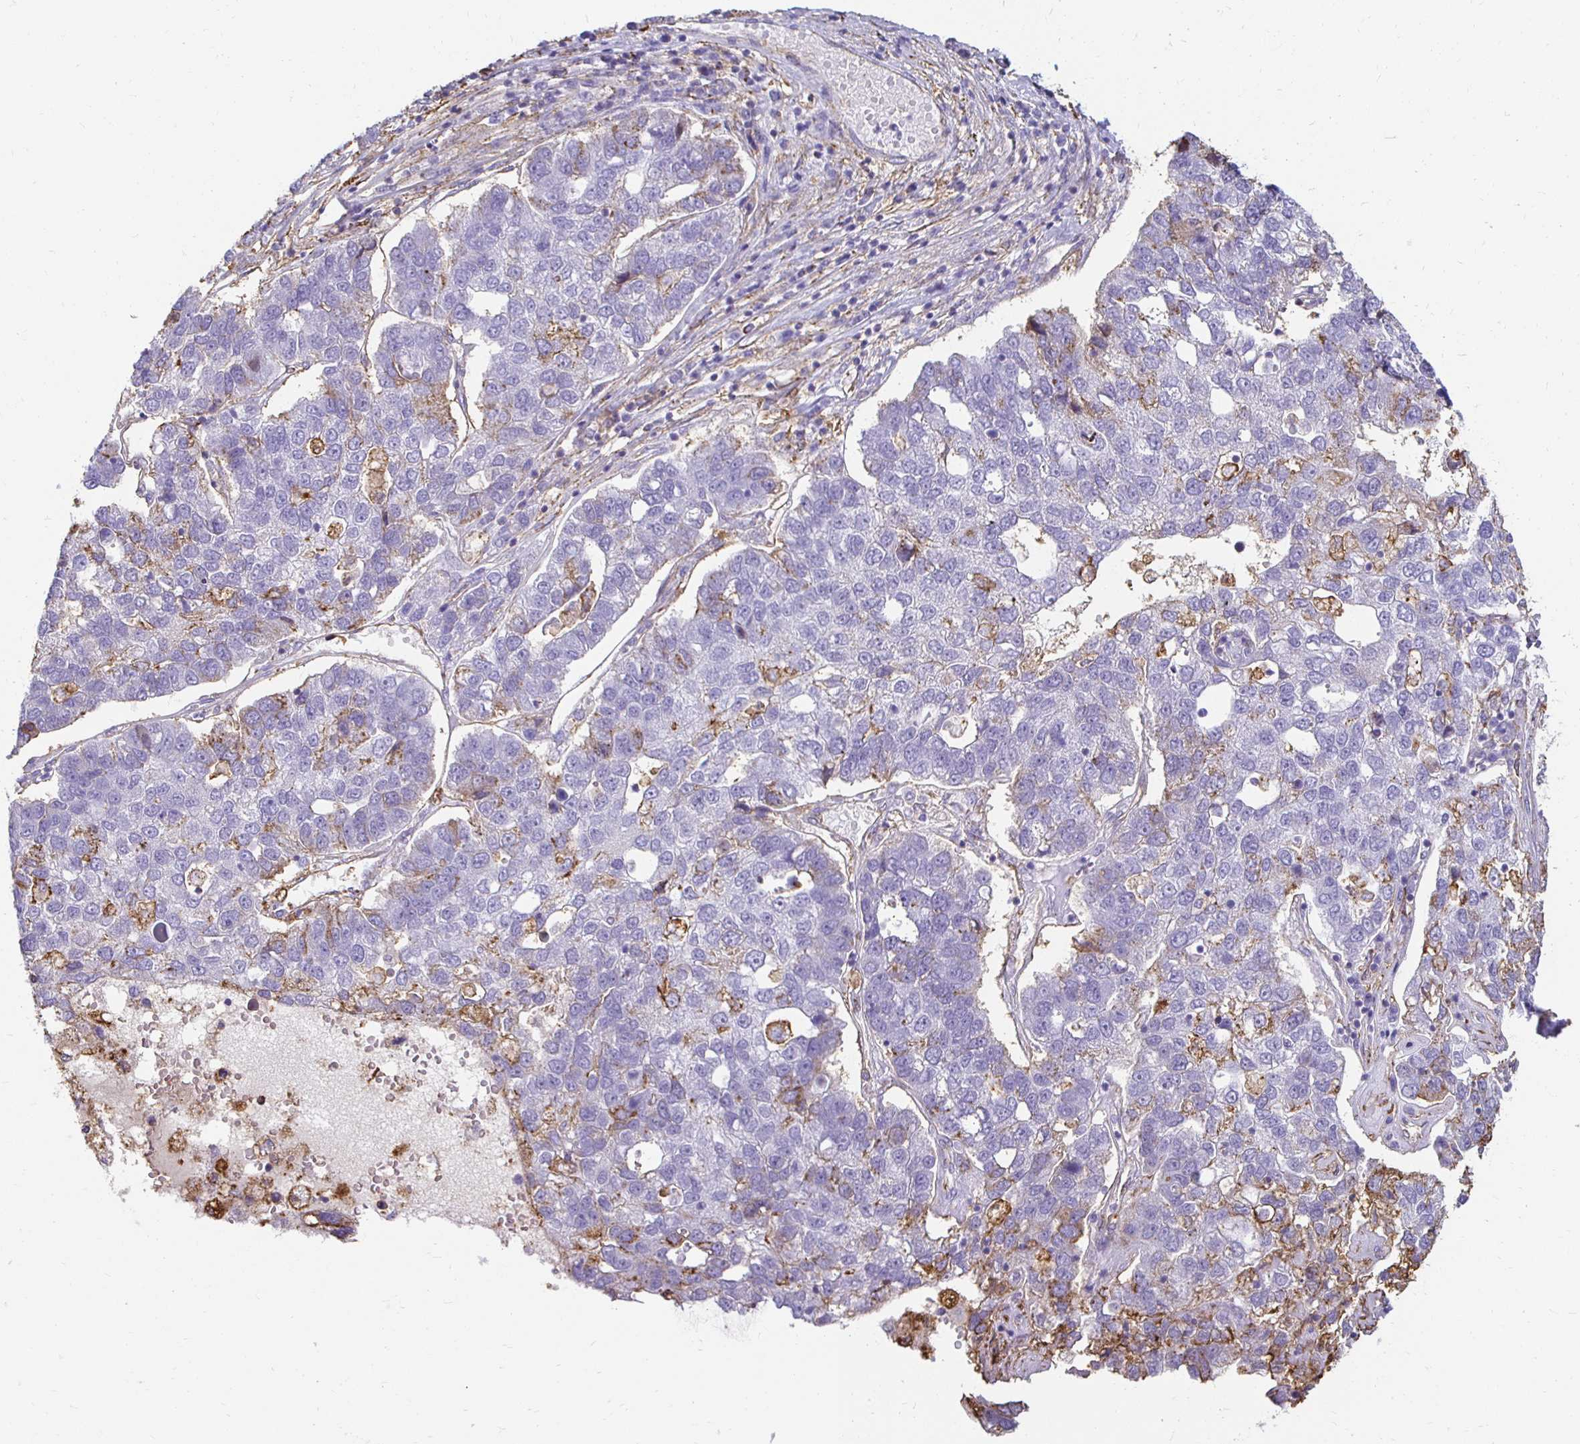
{"staining": {"intensity": "negative", "quantity": "none", "location": "none"}, "tissue": "pancreatic cancer", "cell_type": "Tumor cells", "image_type": "cancer", "snomed": [{"axis": "morphology", "description": "Adenocarcinoma, NOS"}, {"axis": "topography", "description": "Pancreas"}], "caption": "Immunohistochemistry of human pancreatic cancer (adenocarcinoma) reveals no positivity in tumor cells.", "gene": "TAS1R3", "patient": {"sex": "female", "age": 61}}